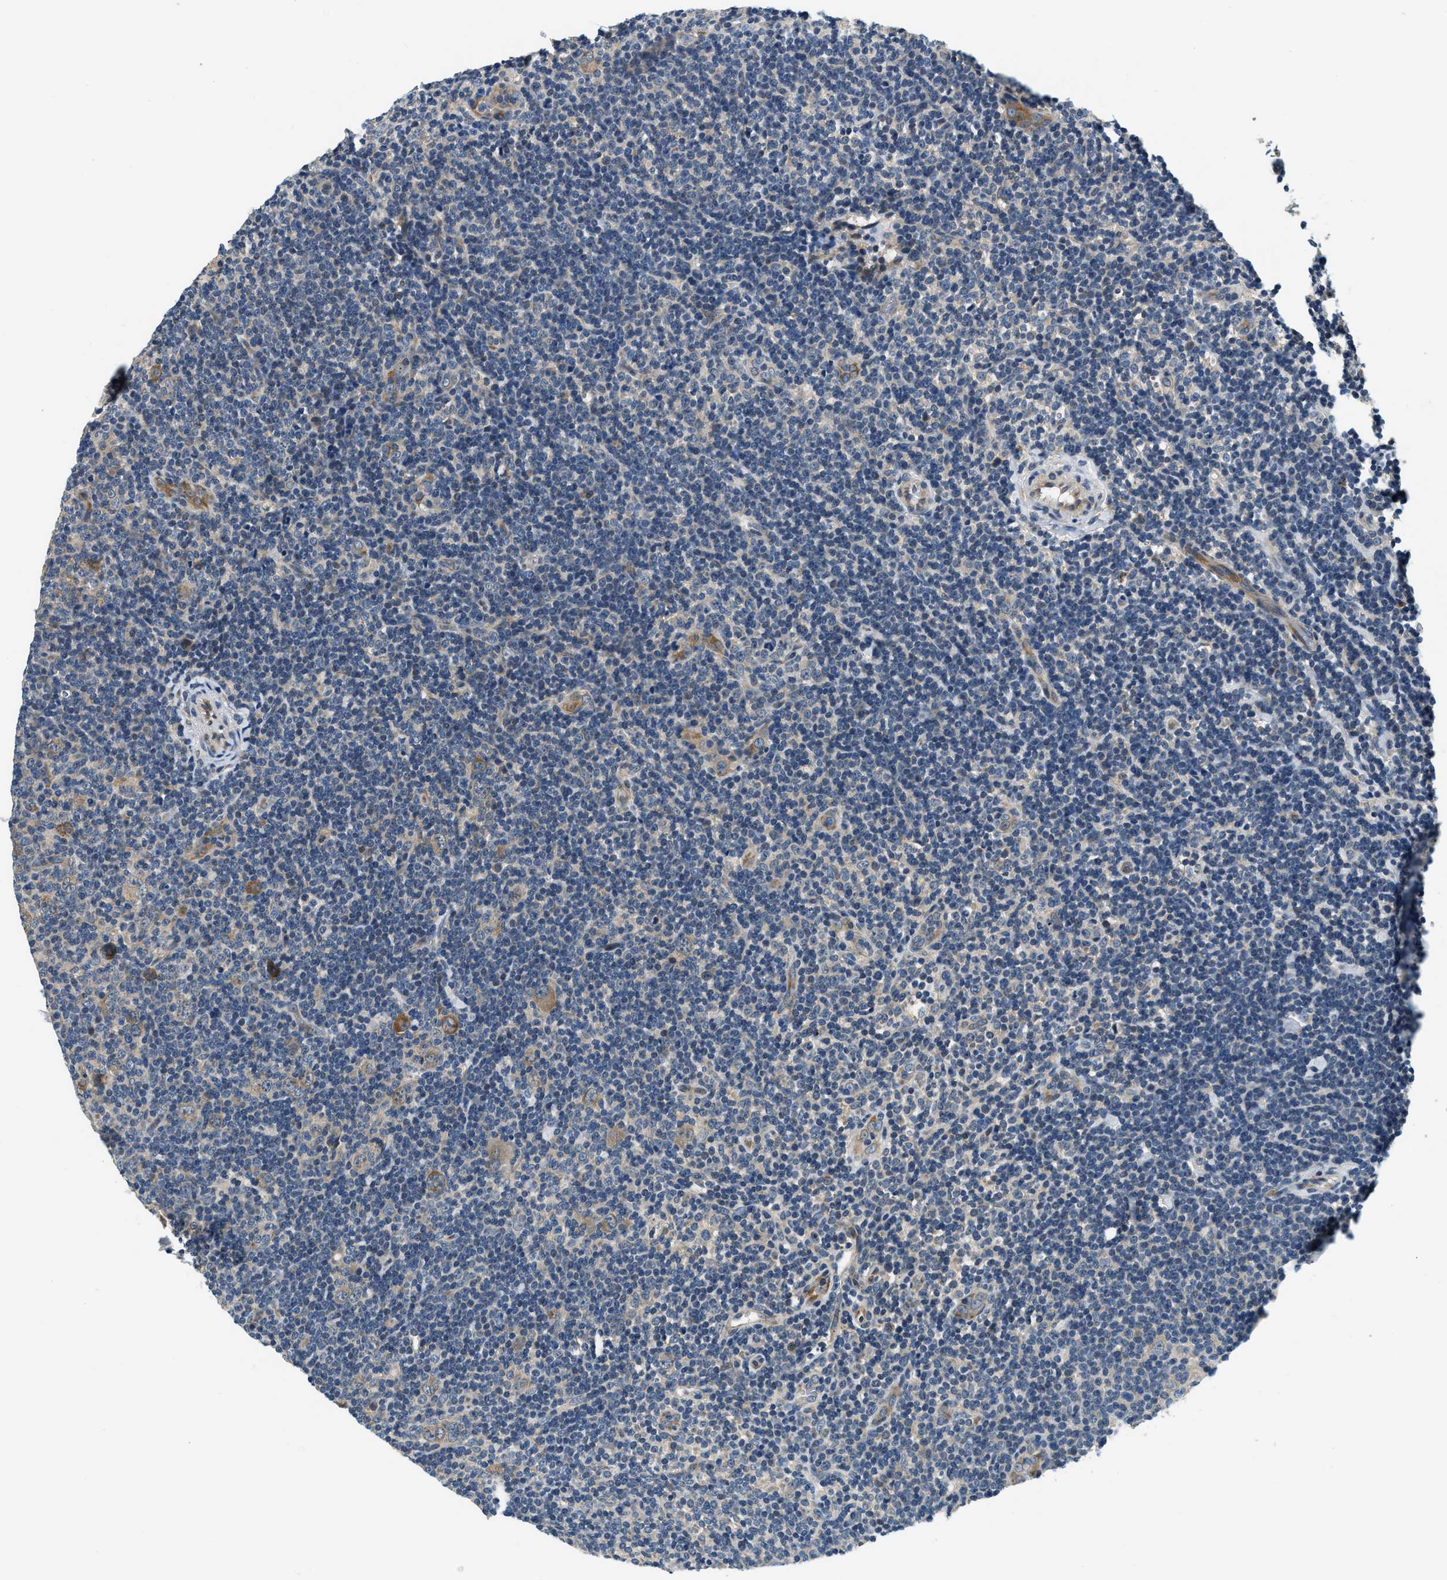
{"staining": {"intensity": "moderate", "quantity": "25%-75%", "location": "cytoplasmic/membranous"}, "tissue": "lymphoma", "cell_type": "Tumor cells", "image_type": "cancer", "snomed": [{"axis": "morphology", "description": "Hodgkin's disease, NOS"}, {"axis": "topography", "description": "Lymph node"}], "caption": "DAB (3,3'-diaminobenzidine) immunohistochemical staining of human lymphoma demonstrates moderate cytoplasmic/membranous protein expression in about 25%-75% of tumor cells. (Brightfield microscopy of DAB IHC at high magnification).", "gene": "YAE1", "patient": {"sex": "female", "age": 57}}